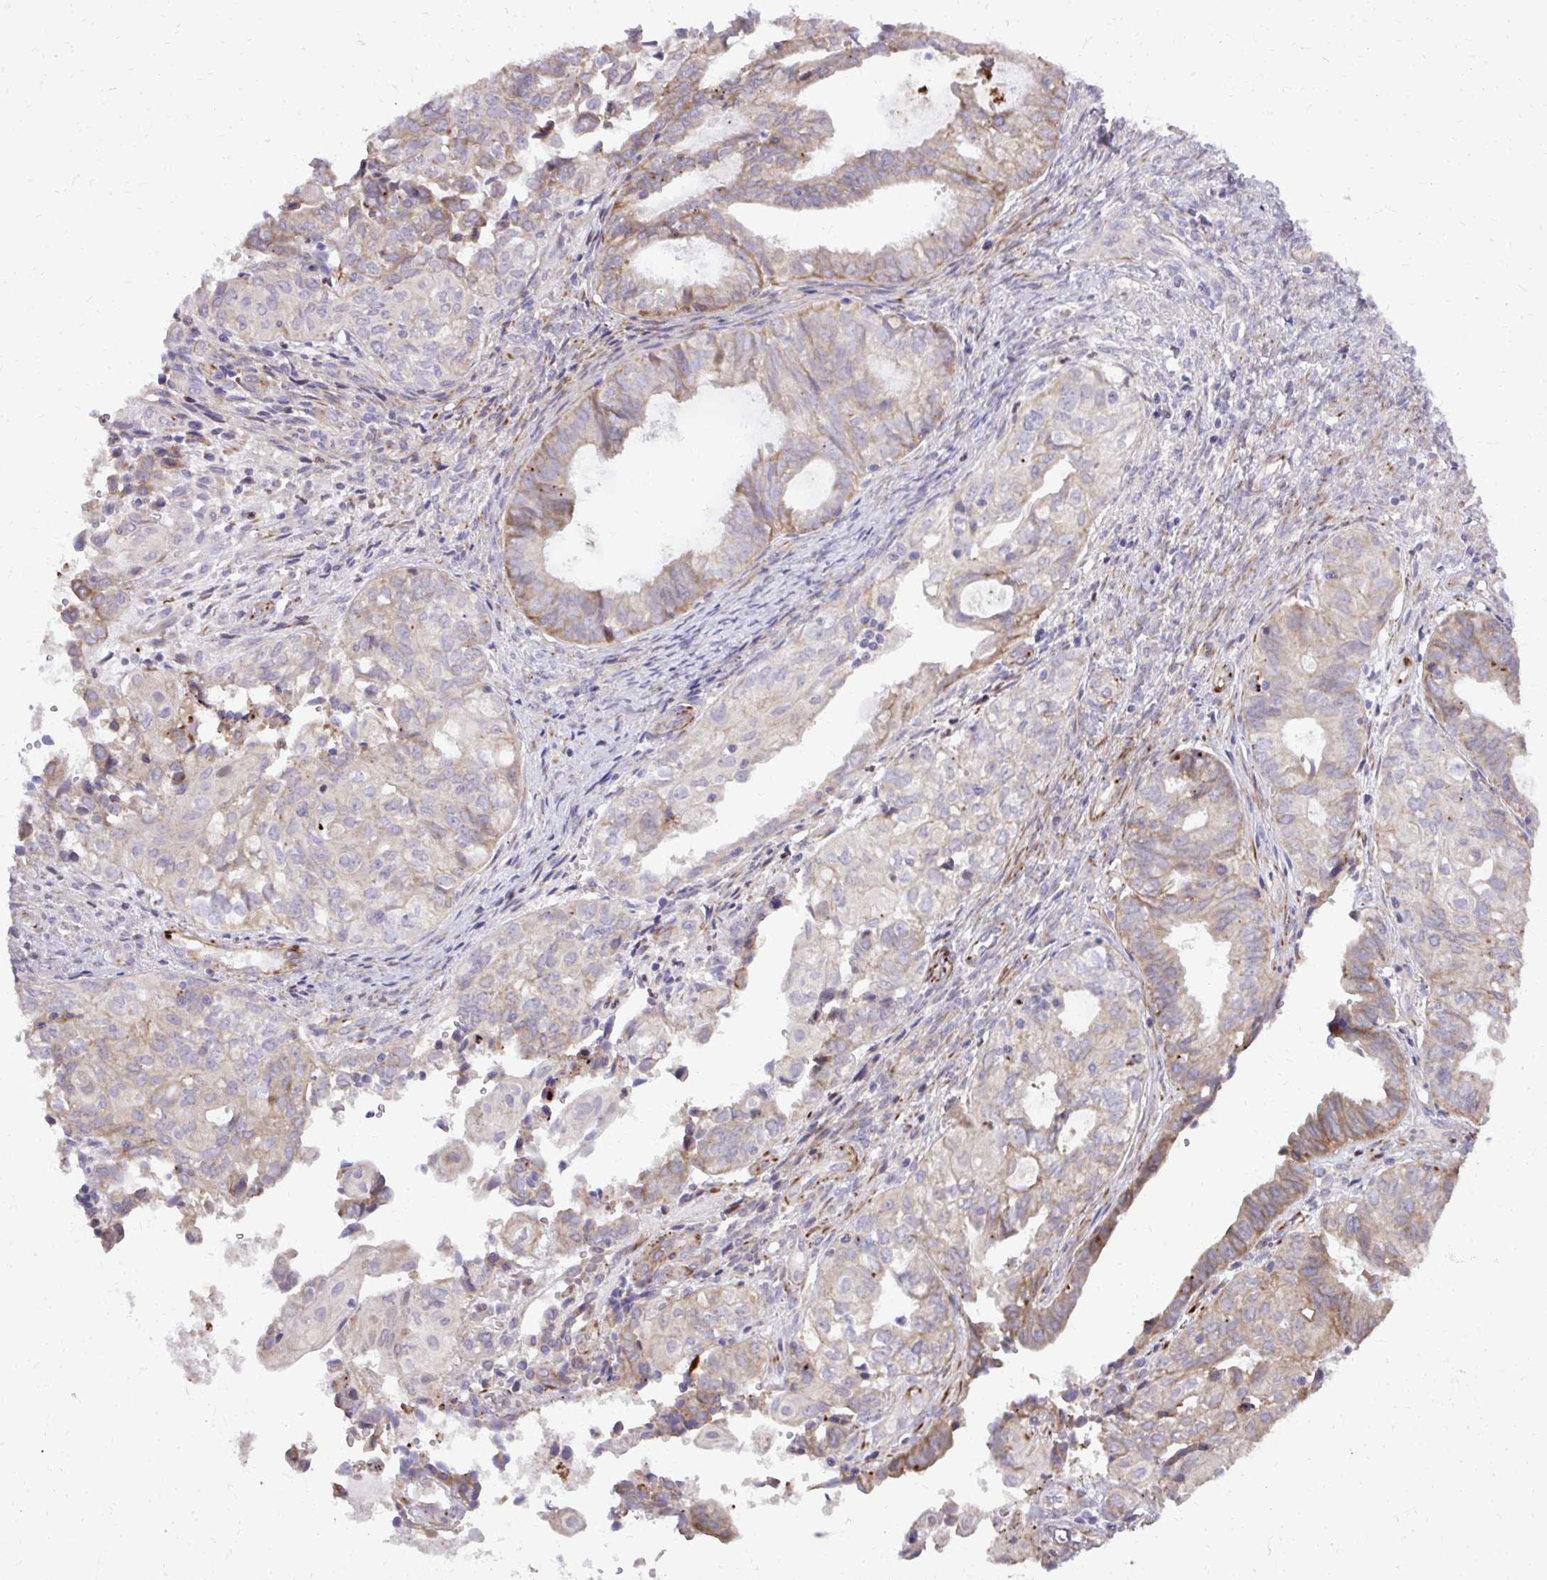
{"staining": {"intensity": "weak", "quantity": "<25%", "location": "cytoplasmic/membranous"}, "tissue": "ovarian cancer", "cell_type": "Tumor cells", "image_type": "cancer", "snomed": [{"axis": "morphology", "description": "Carcinoma, endometroid"}, {"axis": "topography", "description": "Ovary"}], "caption": "DAB immunohistochemical staining of ovarian endometroid carcinoma reveals no significant positivity in tumor cells.", "gene": "ABCC3", "patient": {"sex": "female", "age": 64}}